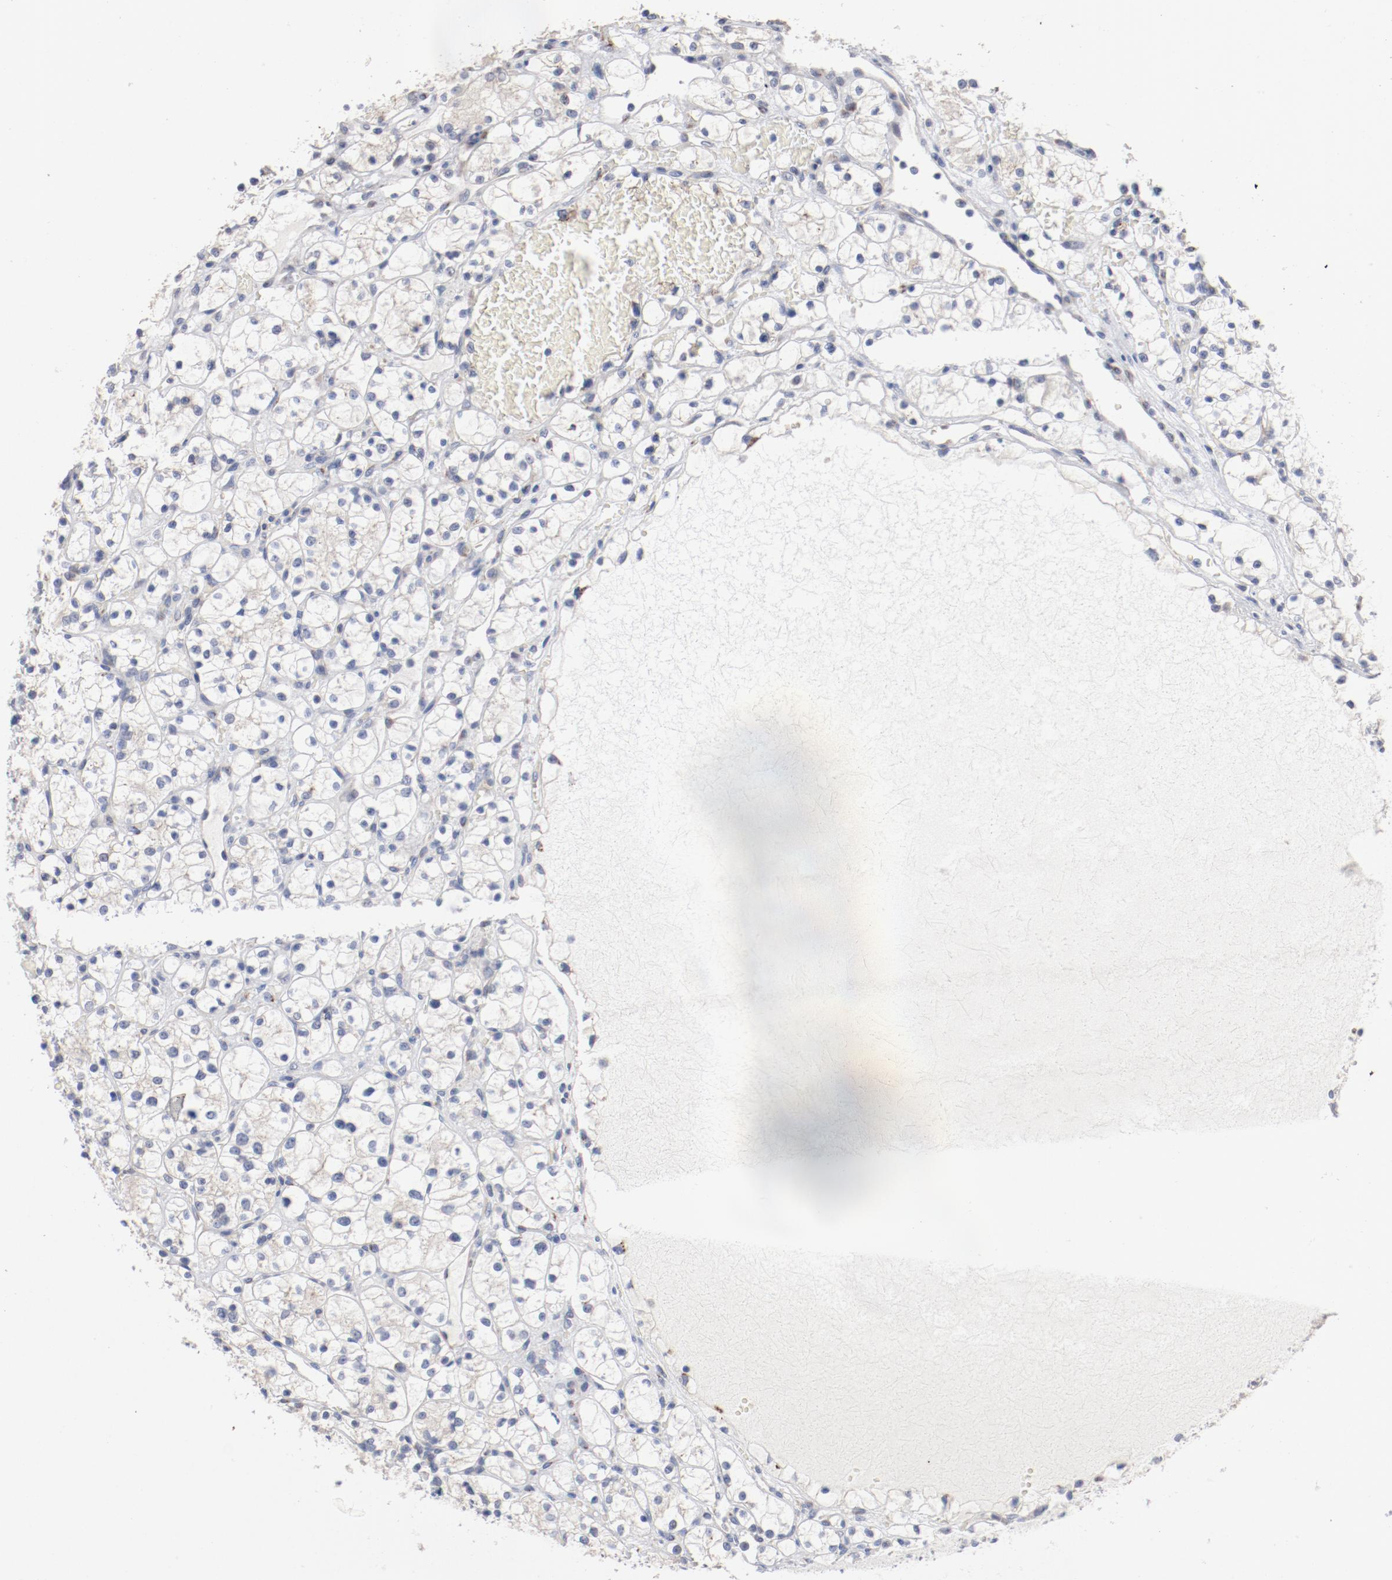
{"staining": {"intensity": "negative", "quantity": "none", "location": "none"}, "tissue": "renal cancer", "cell_type": "Tumor cells", "image_type": "cancer", "snomed": [{"axis": "morphology", "description": "Adenocarcinoma, NOS"}, {"axis": "topography", "description": "Kidney"}], "caption": "Protein analysis of renal cancer exhibits no significant expression in tumor cells.", "gene": "AK7", "patient": {"sex": "female", "age": 60}}